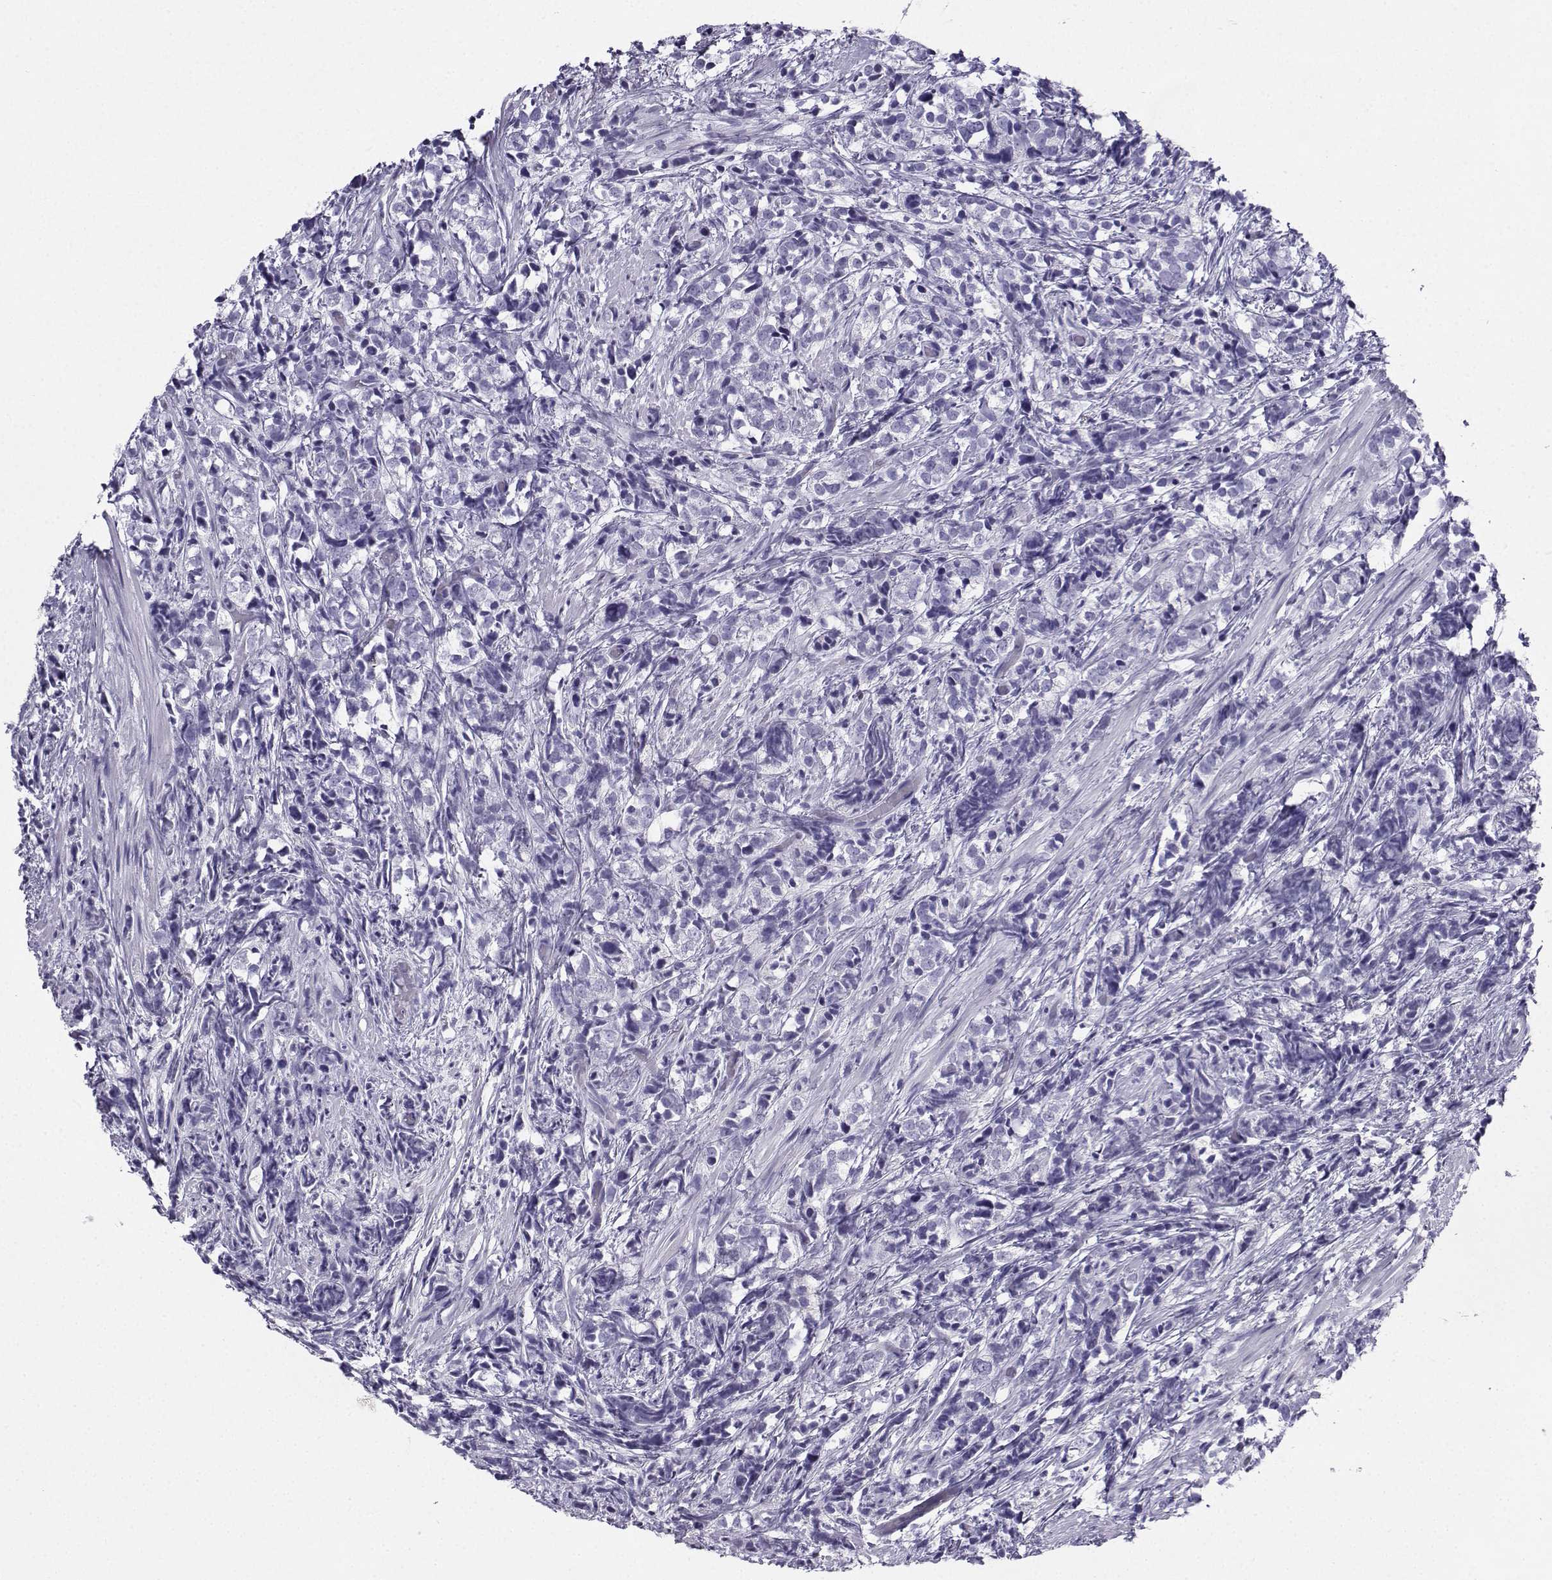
{"staining": {"intensity": "negative", "quantity": "none", "location": "none"}, "tissue": "prostate cancer", "cell_type": "Tumor cells", "image_type": "cancer", "snomed": [{"axis": "morphology", "description": "Adenocarcinoma, High grade"}, {"axis": "topography", "description": "Prostate"}], "caption": "This image is of prostate cancer stained with IHC to label a protein in brown with the nuclei are counter-stained blue. There is no expression in tumor cells.", "gene": "CD109", "patient": {"sex": "male", "age": 53}}